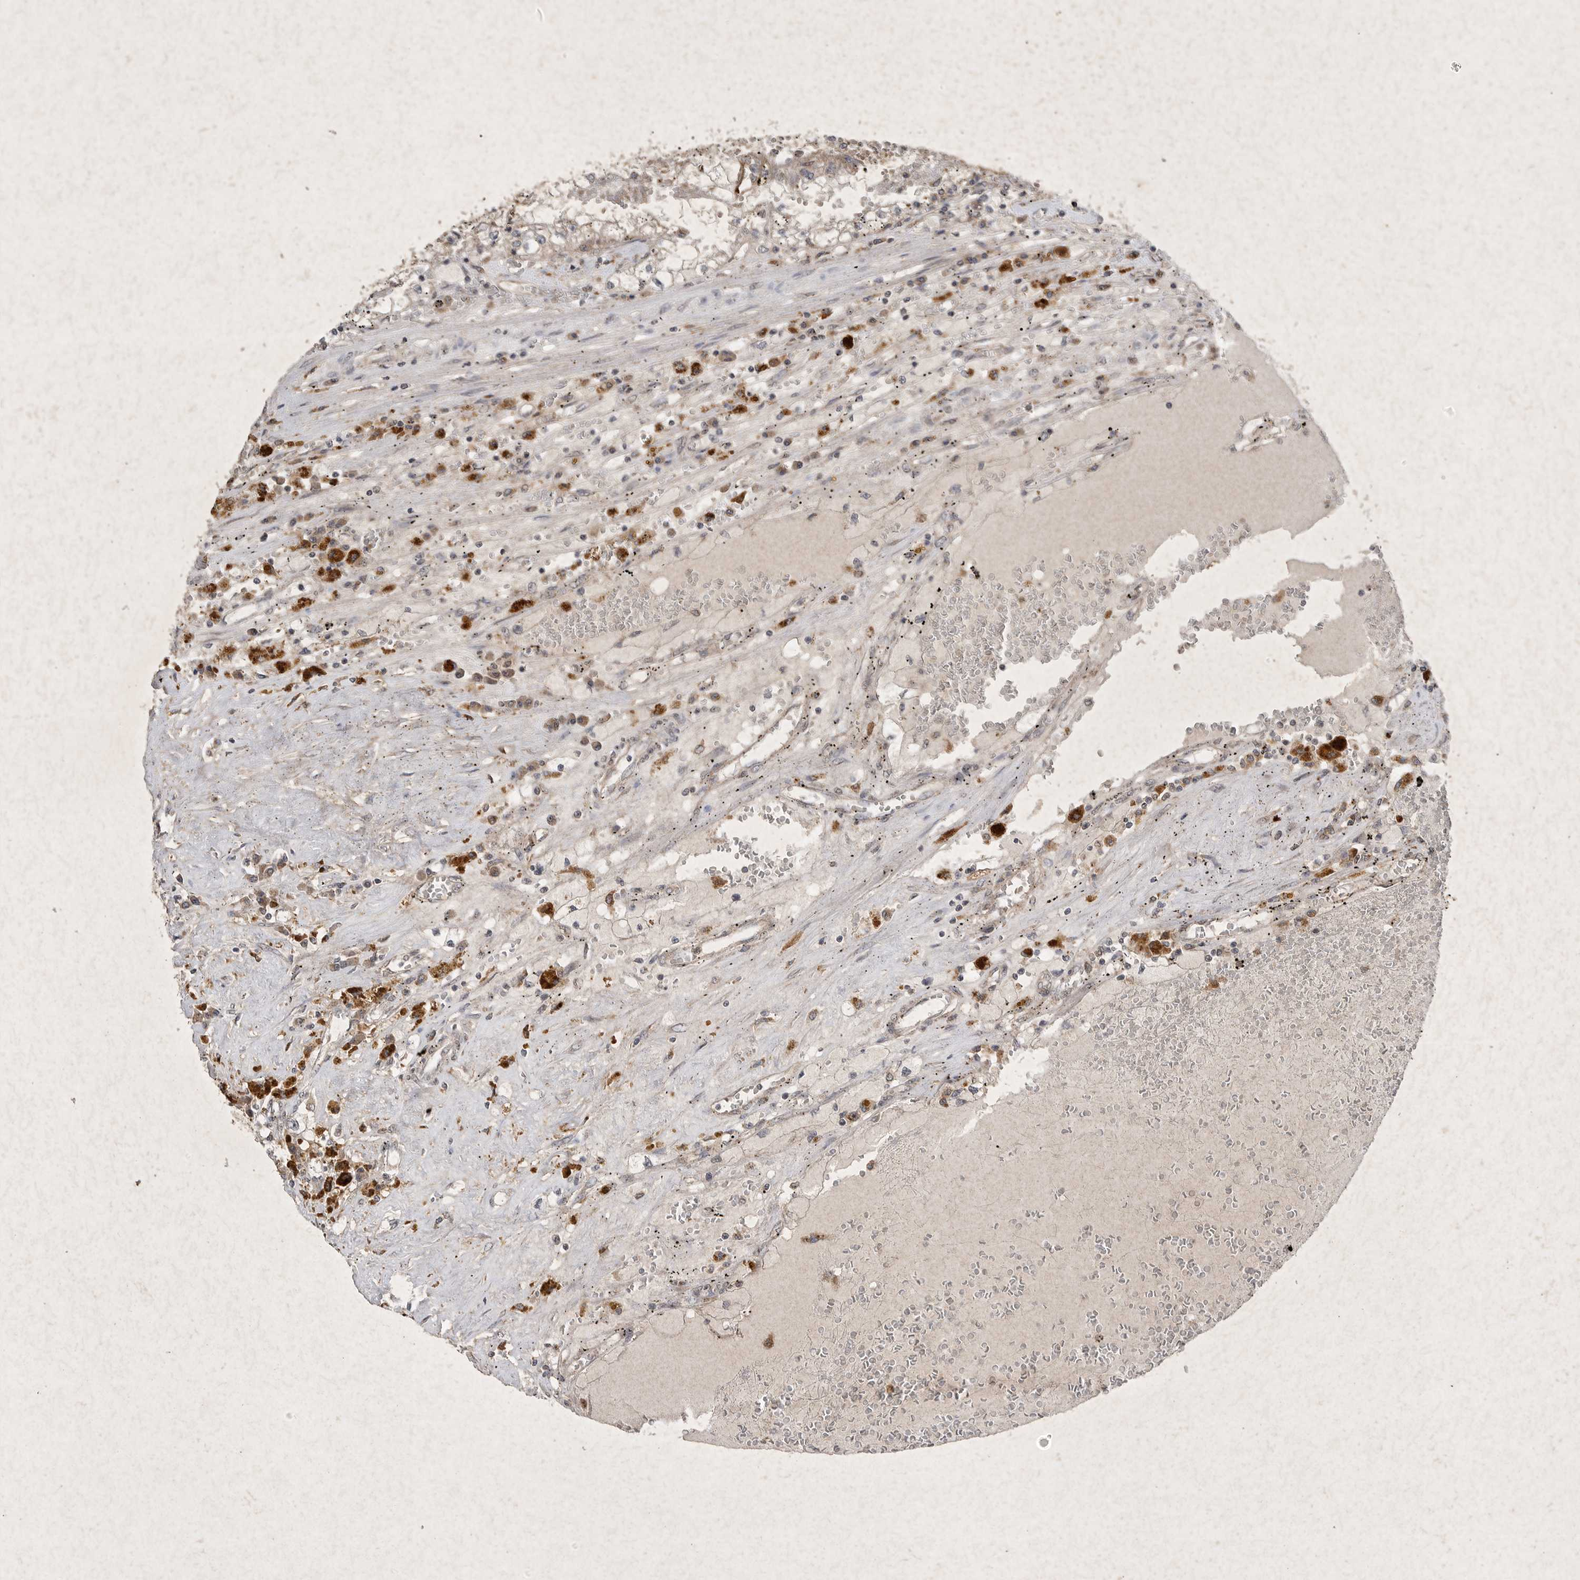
{"staining": {"intensity": "negative", "quantity": "none", "location": "none"}, "tissue": "renal cancer", "cell_type": "Tumor cells", "image_type": "cancer", "snomed": [{"axis": "morphology", "description": "Adenocarcinoma, NOS"}, {"axis": "topography", "description": "Kidney"}], "caption": "DAB (3,3'-diaminobenzidine) immunohistochemical staining of renal adenocarcinoma displays no significant expression in tumor cells.", "gene": "DDR1", "patient": {"sex": "male", "age": 56}}